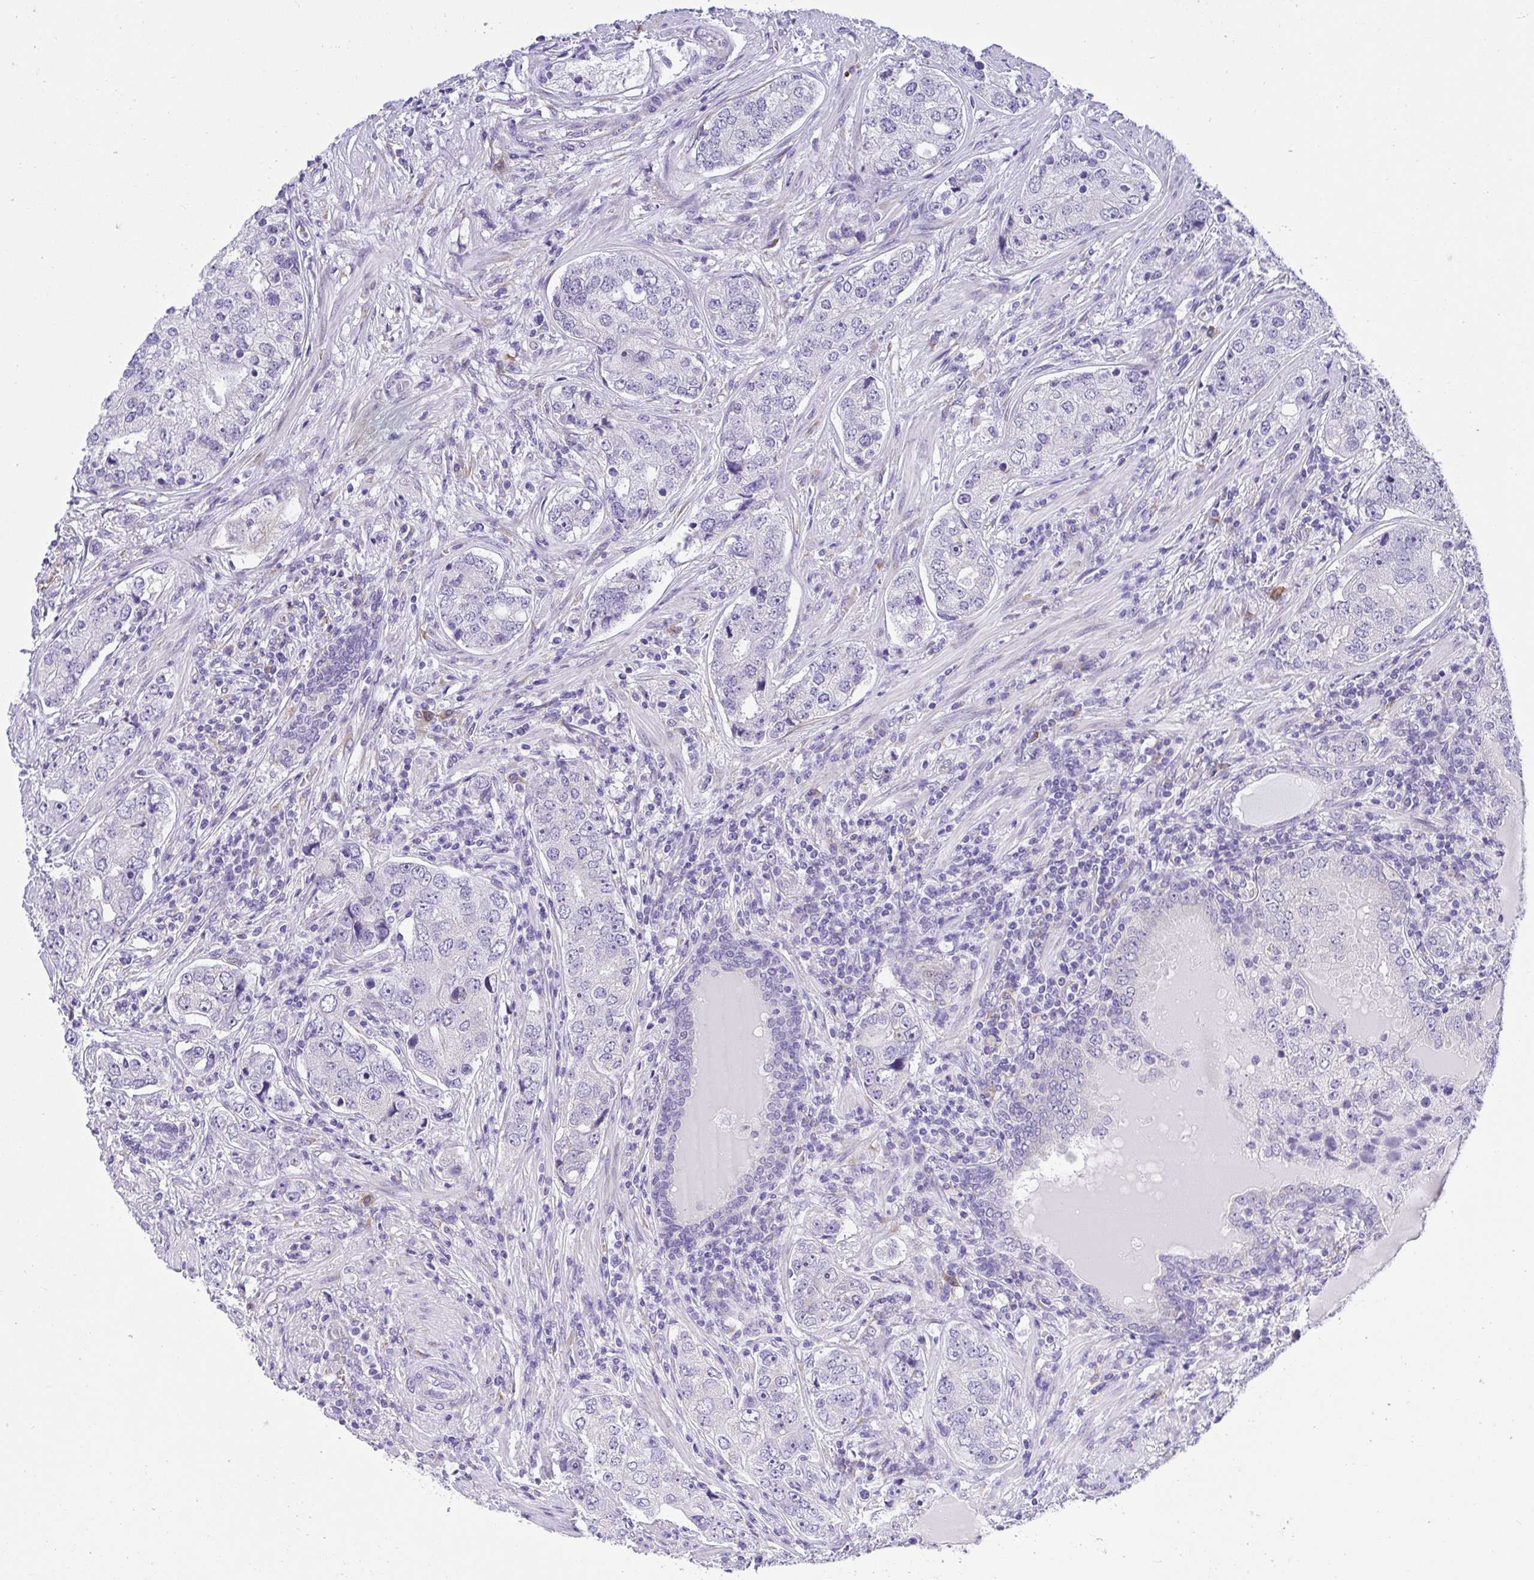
{"staining": {"intensity": "negative", "quantity": "none", "location": "none"}, "tissue": "prostate cancer", "cell_type": "Tumor cells", "image_type": "cancer", "snomed": [{"axis": "morphology", "description": "Adenocarcinoma, High grade"}, {"axis": "topography", "description": "Prostate"}], "caption": "This is an immunohistochemistry (IHC) micrograph of prostate cancer (adenocarcinoma (high-grade)). There is no expression in tumor cells.", "gene": "ADRA2C", "patient": {"sex": "male", "age": 60}}